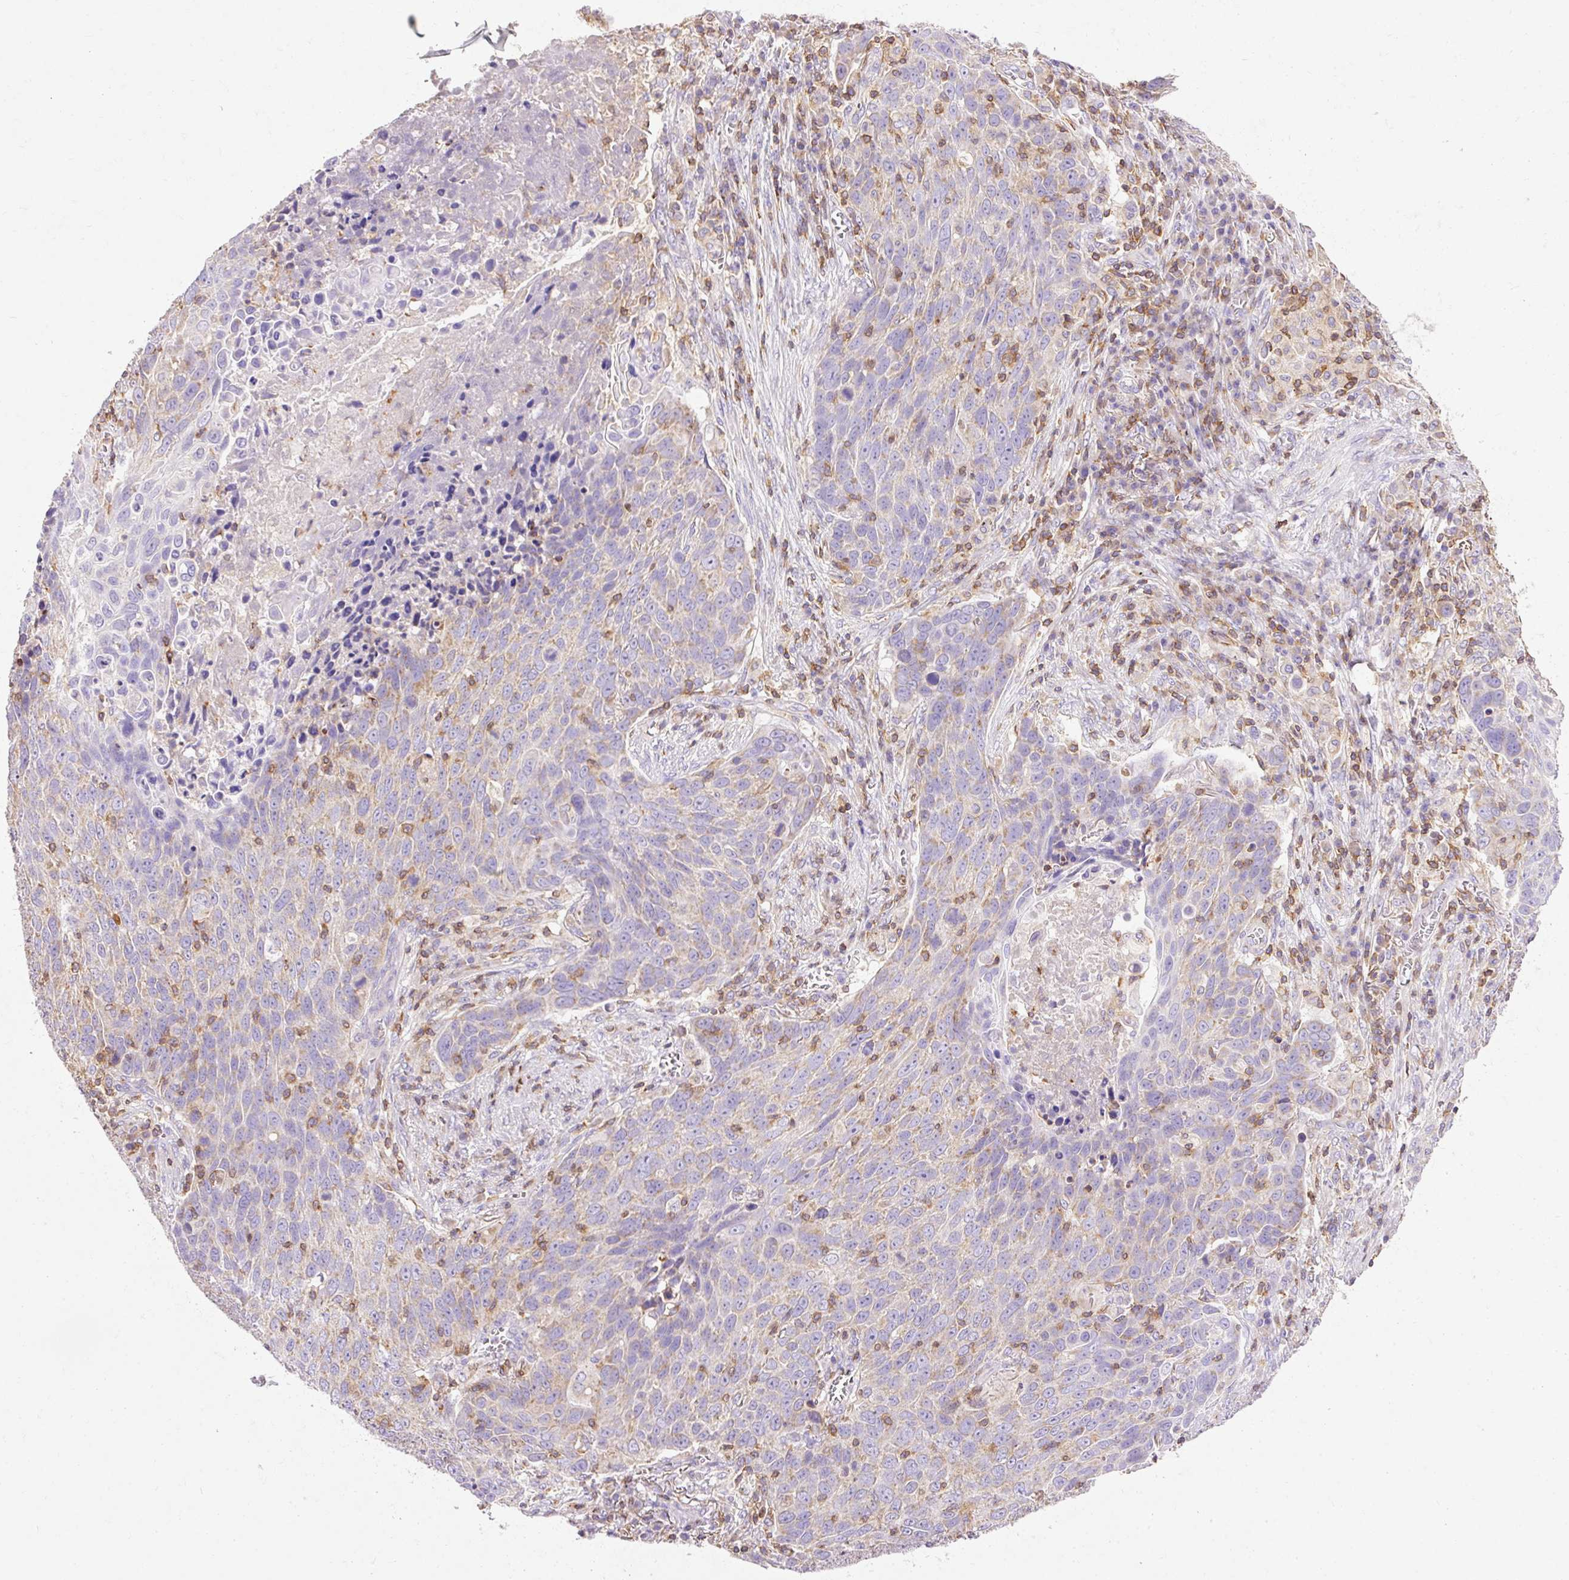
{"staining": {"intensity": "weak", "quantity": "25%-75%", "location": "cytoplasmic/membranous"}, "tissue": "lung cancer", "cell_type": "Tumor cells", "image_type": "cancer", "snomed": [{"axis": "morphology", "description": "Squamous cell carcinoma, NOS"}, {"axis": "topography", "description": "Lung"}], "caption": "IHC of human squamous cell carcinoma (lung) exhibits low levels of weak cytoplasmic/membranous expression in approximately 25%-75% of tumor cells.", "gene": "IMMT", "patient": {"sex": "male", "age": 78}}